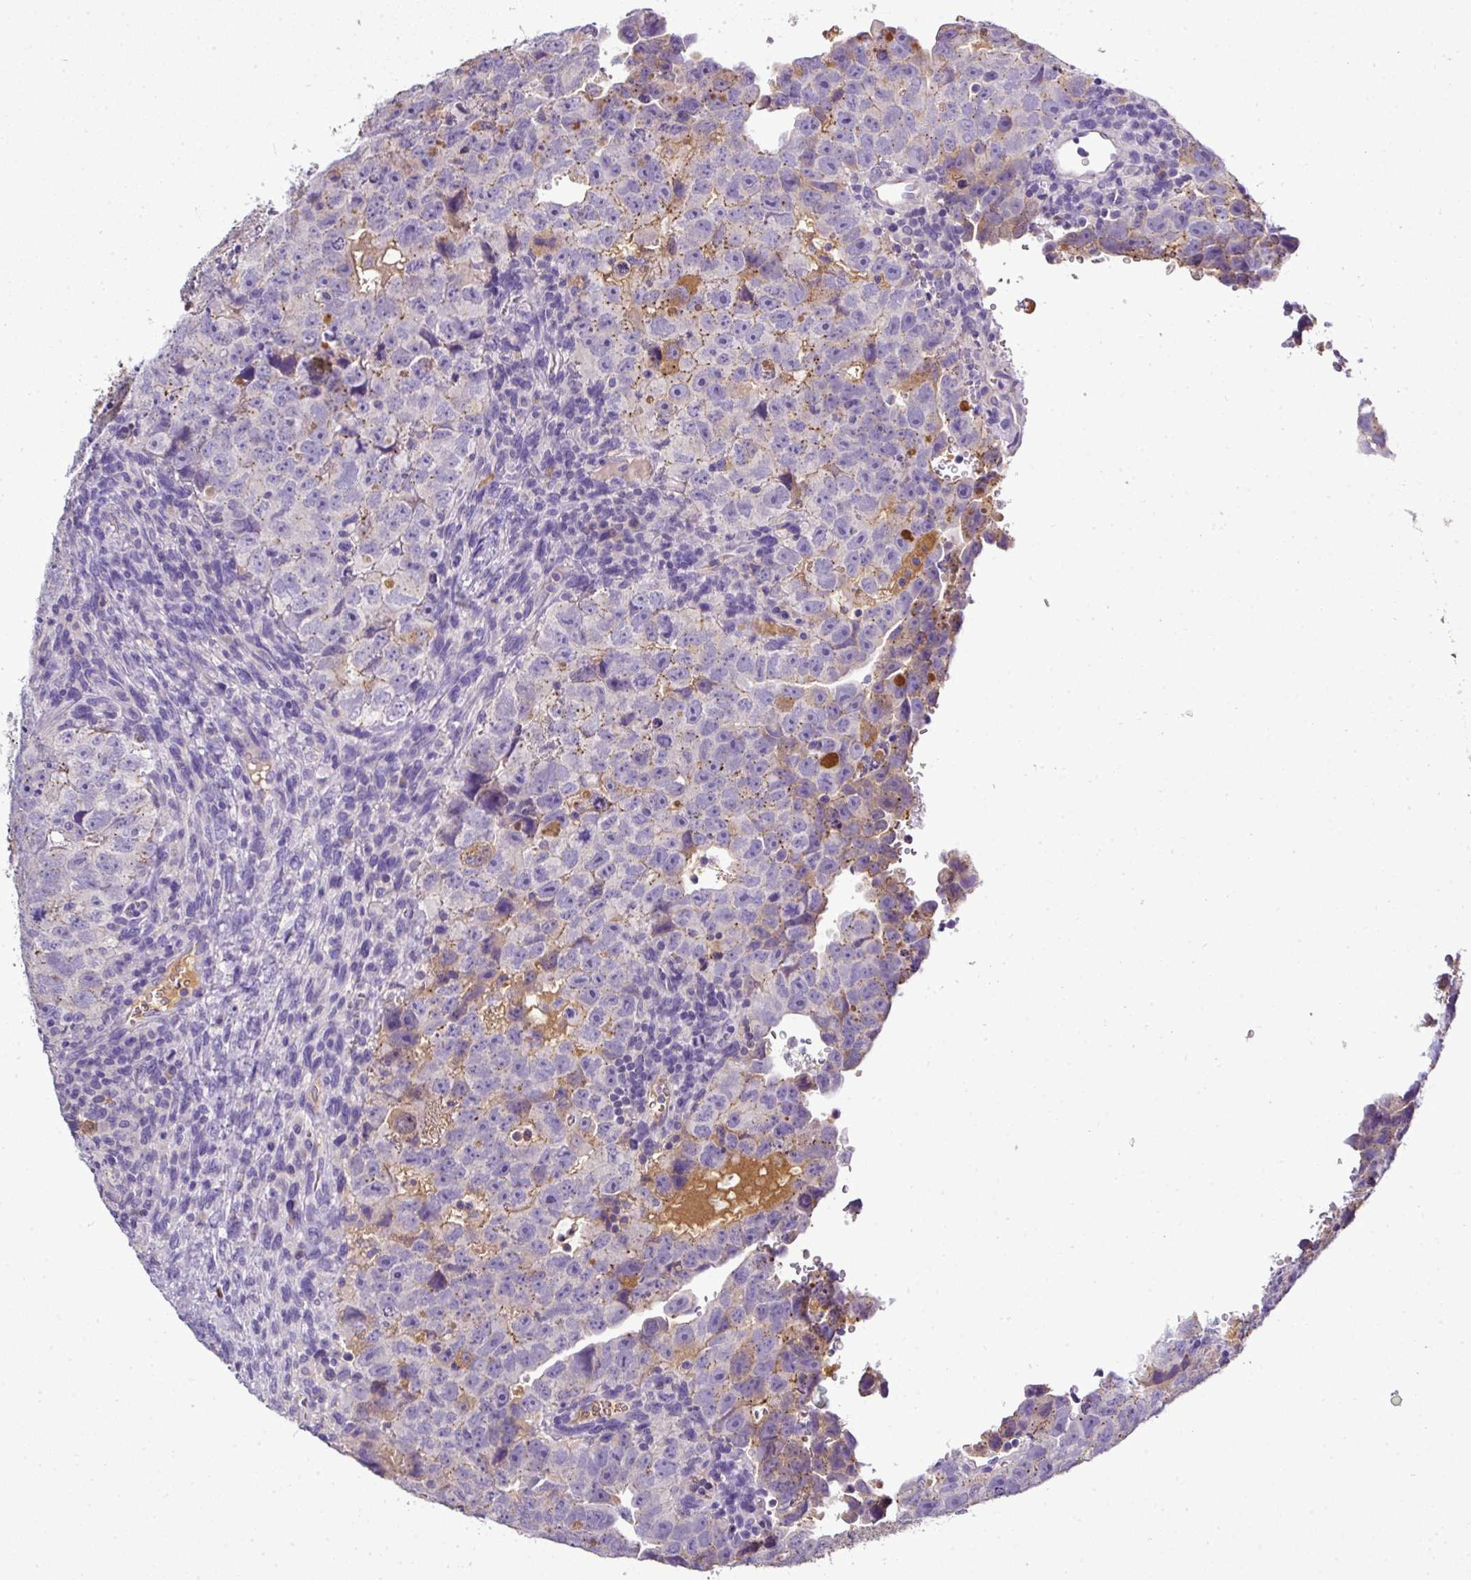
{"staining": {"intensity": "negative", "quantity": "none", "location": "none"}, "tissue": "testis cancer", "cell_type": "Tumor cells", "image_type": "cancer", "snomed": [{"axis": "morphology", "description": "Carcinoma, Embryonal, NOS"}, {"axis": "topography", "description": "Testis"}], "caption": "Tumor cells show no significant positivity in embryonal carcinoma (testis).", "gene": "CAB39L", "patient": {"sex": "male", "age": 24}}